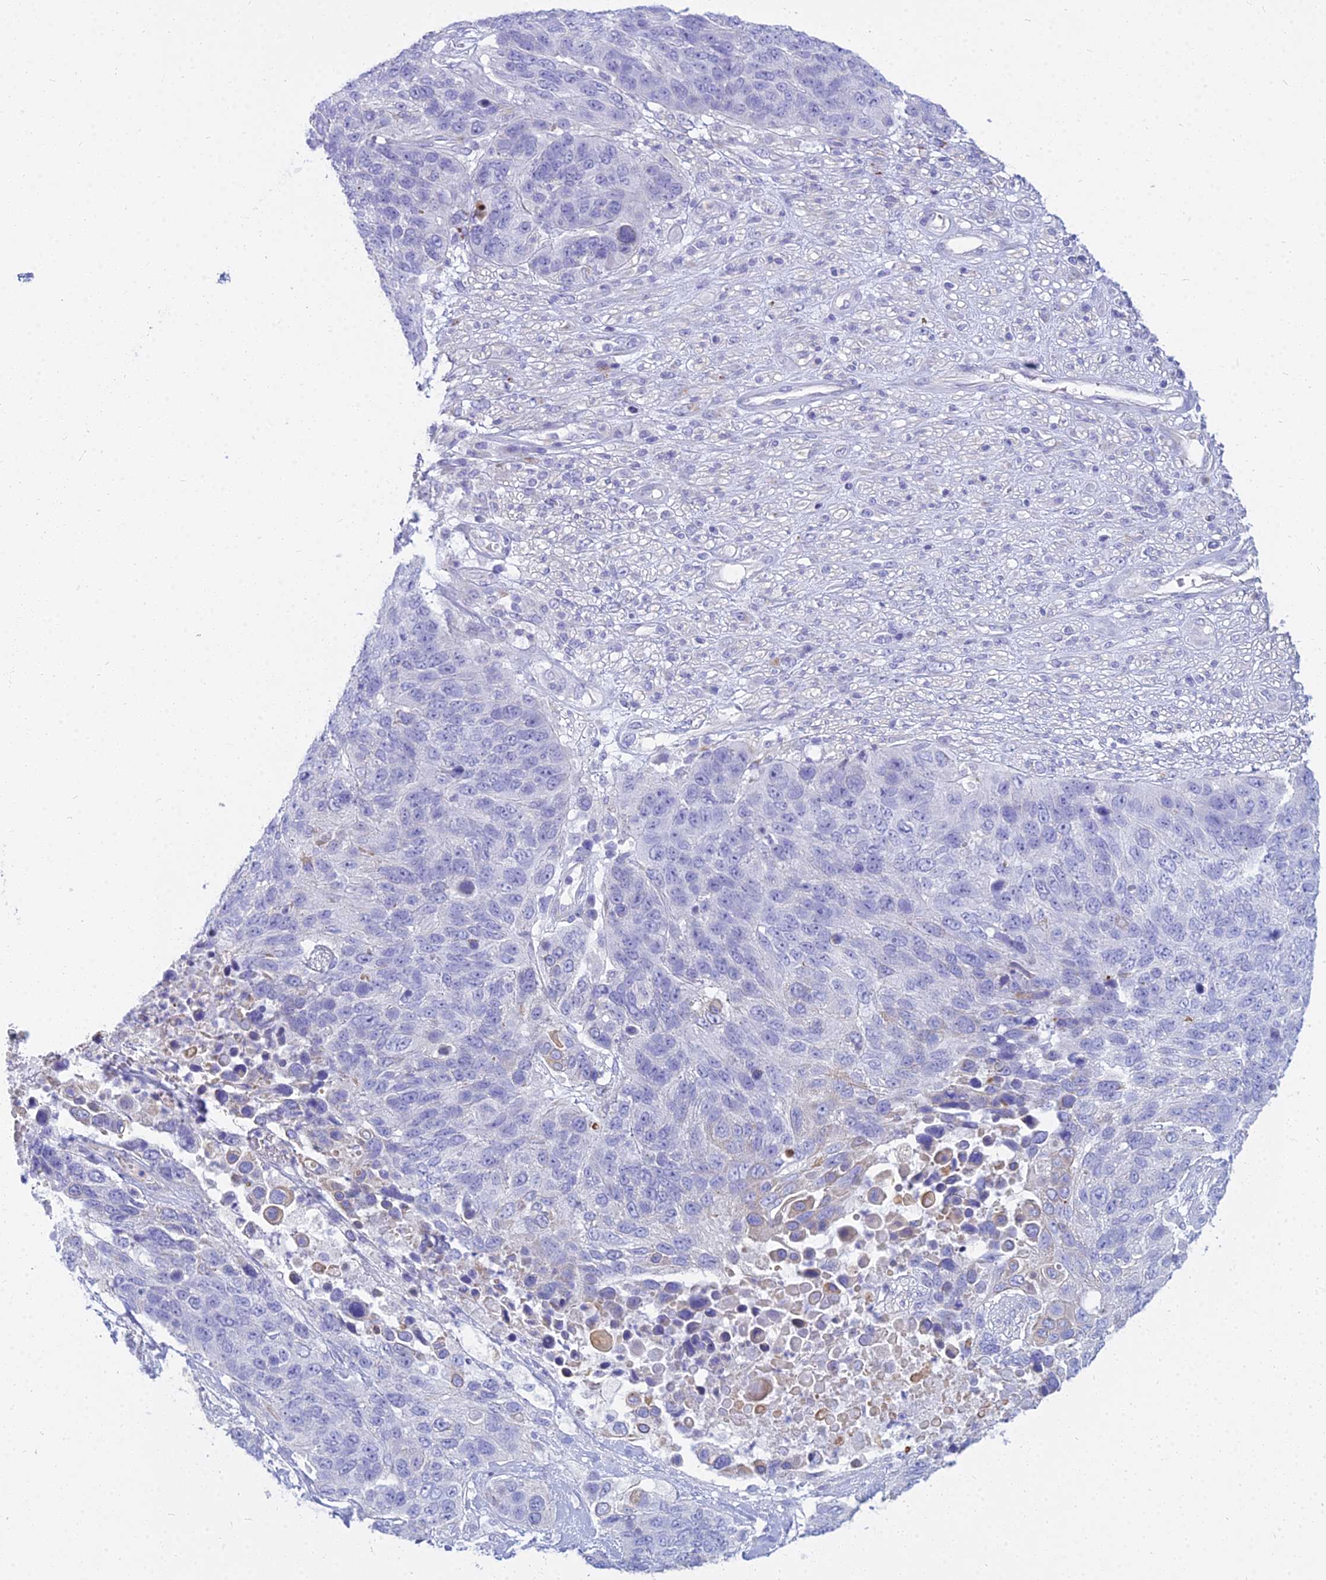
{"staining": {"intensity": "negative", "quantity": "none", "location": "none"}, "tissue": "lung cancer", "cell_type": "Tumor cells", "image_type": "cancer", "snomed": [{"axis": "morphology", "description": "Normal tissue, NOS"}, {"axis": "morphology", "description": "Squamous cell carcinoma, NOS"}, {"axis": "topography", "description": "Lymph node"}, {"axis": "topography", "description": "Lung"}], "caption": "Tumor cells are negative for protein expression in human lung cancer (squamous cell carcinoma). (IHC, brightfield microscopy, high magnification).", "gene": "SMIM24", "patient": {"sex": "male", "age": 66}}